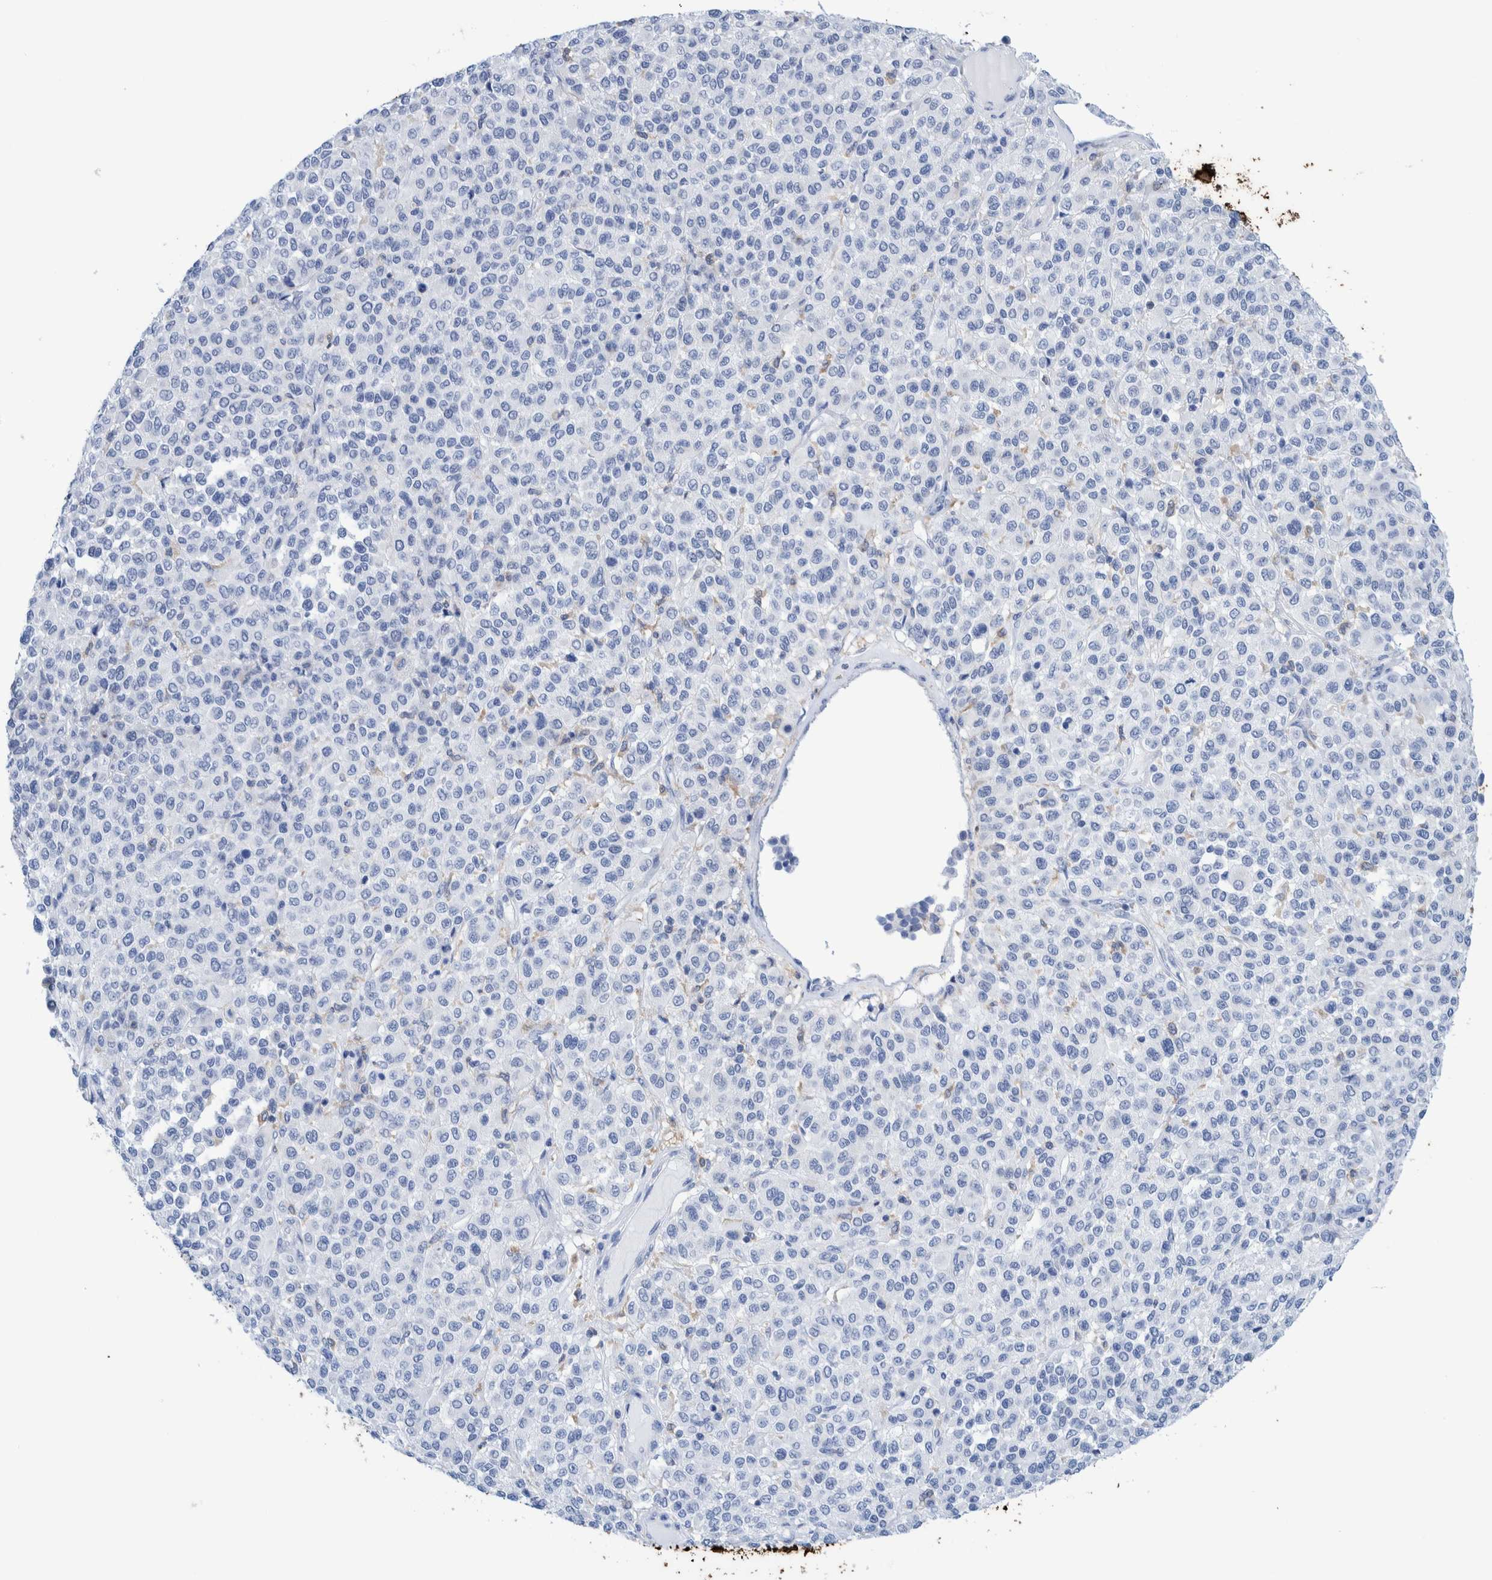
{"staining": {"intensity": "negative", "quantity": "none", "location": "none"}, "tissue": "melanoma", "cell_type": "Tumor cells", "image_type": "cancer", "snomed": [{"axis": "morphology", "description": "Malignant melanoma, Metastatic site"}, {"axis": "topography", "description": "Pancreas"}], "caption": "A histopathology image of malignant melanoma (metastatic site) stained for a protein demonstrates no brown staining in tumor cells.", "gene": "KRT14", "patient": {"sex": "female", "age": 30}}